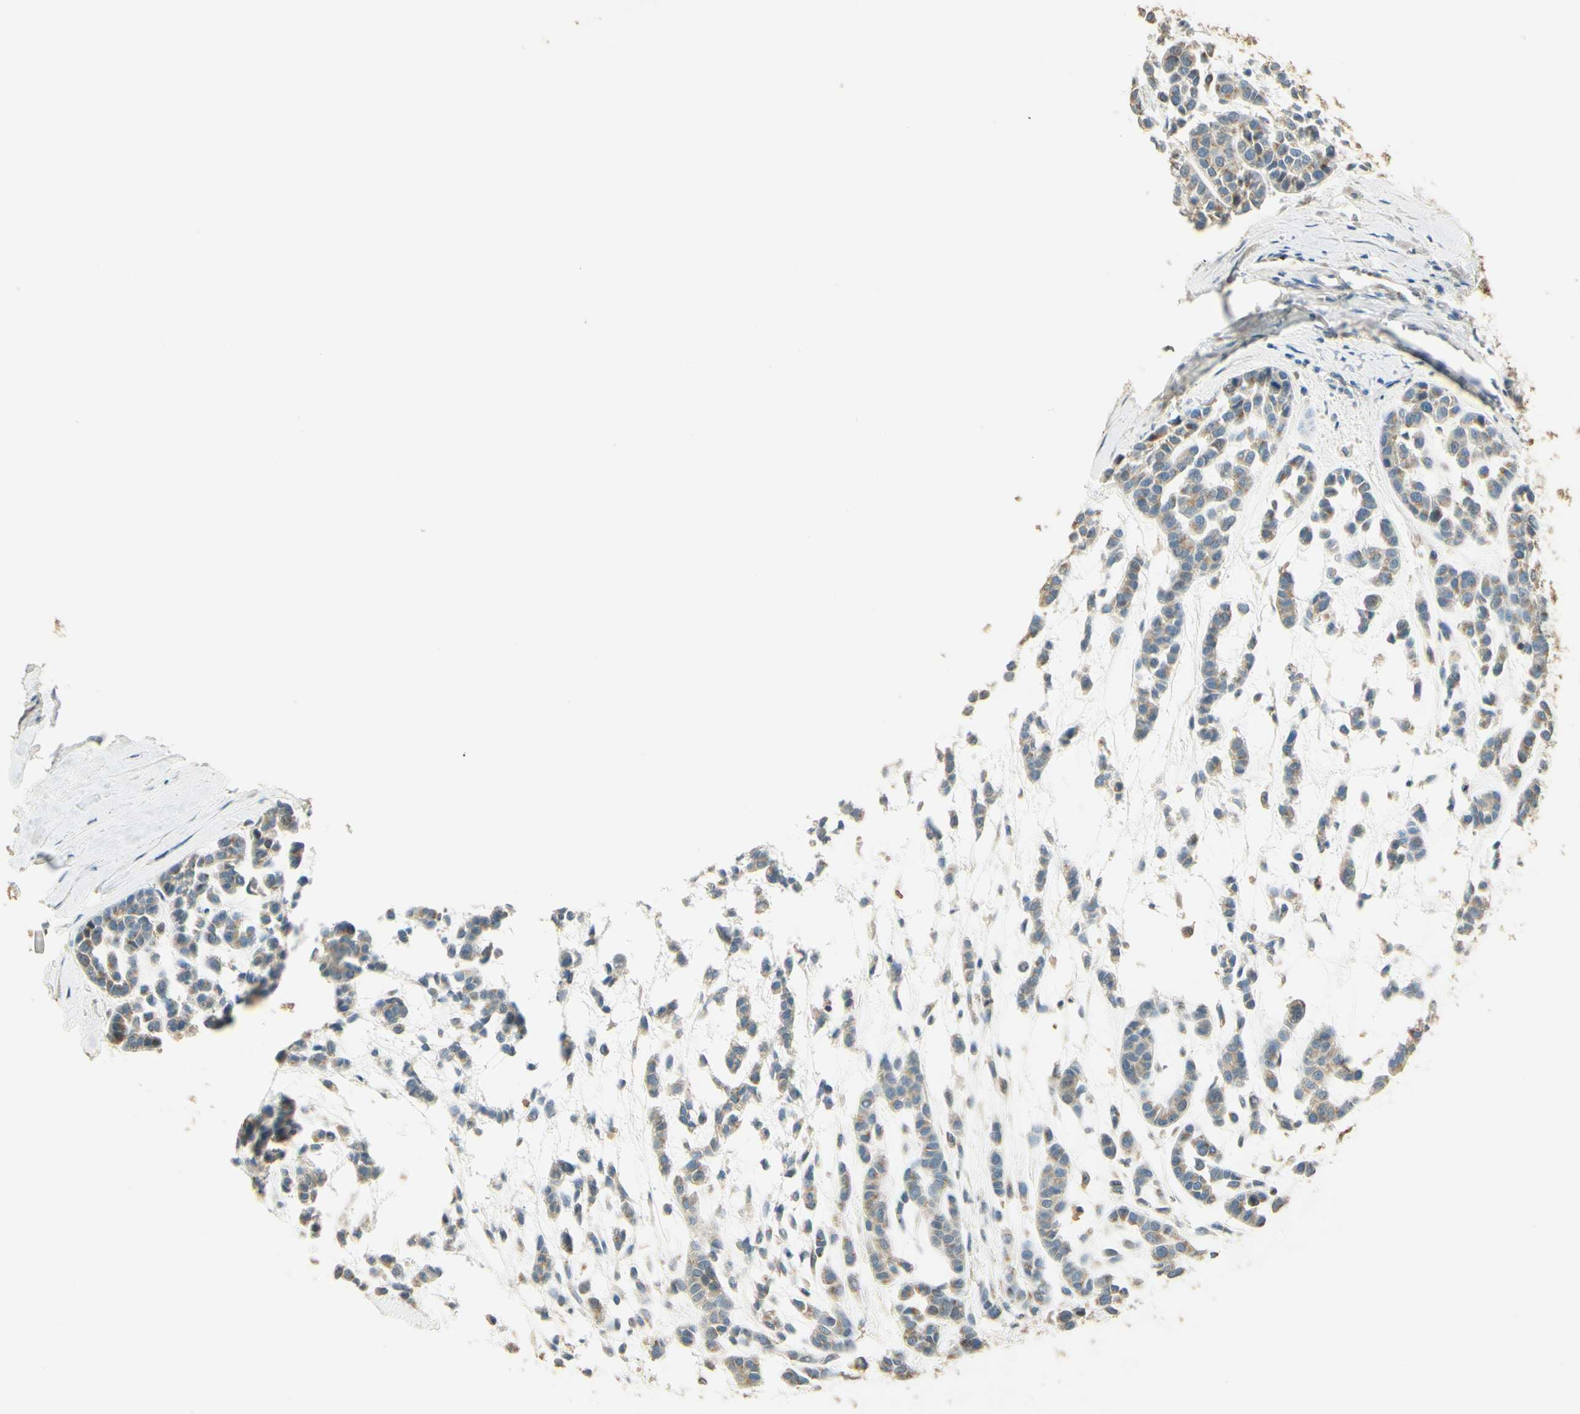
{"staining": {"intensity": "weak", "quantity": "25%-75%", "location": "cytoplasmic/membranous"}, "tissue": "head and neck cancer", "cell_type": "Tumor cells", "image_type": "cancer", "snomed": [{"axis": "morphology", "description": "Adenocarcinoma, NOS"}, {"axis": "morphology", "description": "Adenoma, NOS"}, {"axis": "topography", "description": "Head-Neck"}], "caption": "Head and neck adenoma stained for a protein (brown) demonstrates weak cytoplasmic/membranous positive staining in approximately 25%-75% of tumor cells.", "gene": "UXS1", "patient": {"sex": "female", "age": 55}}